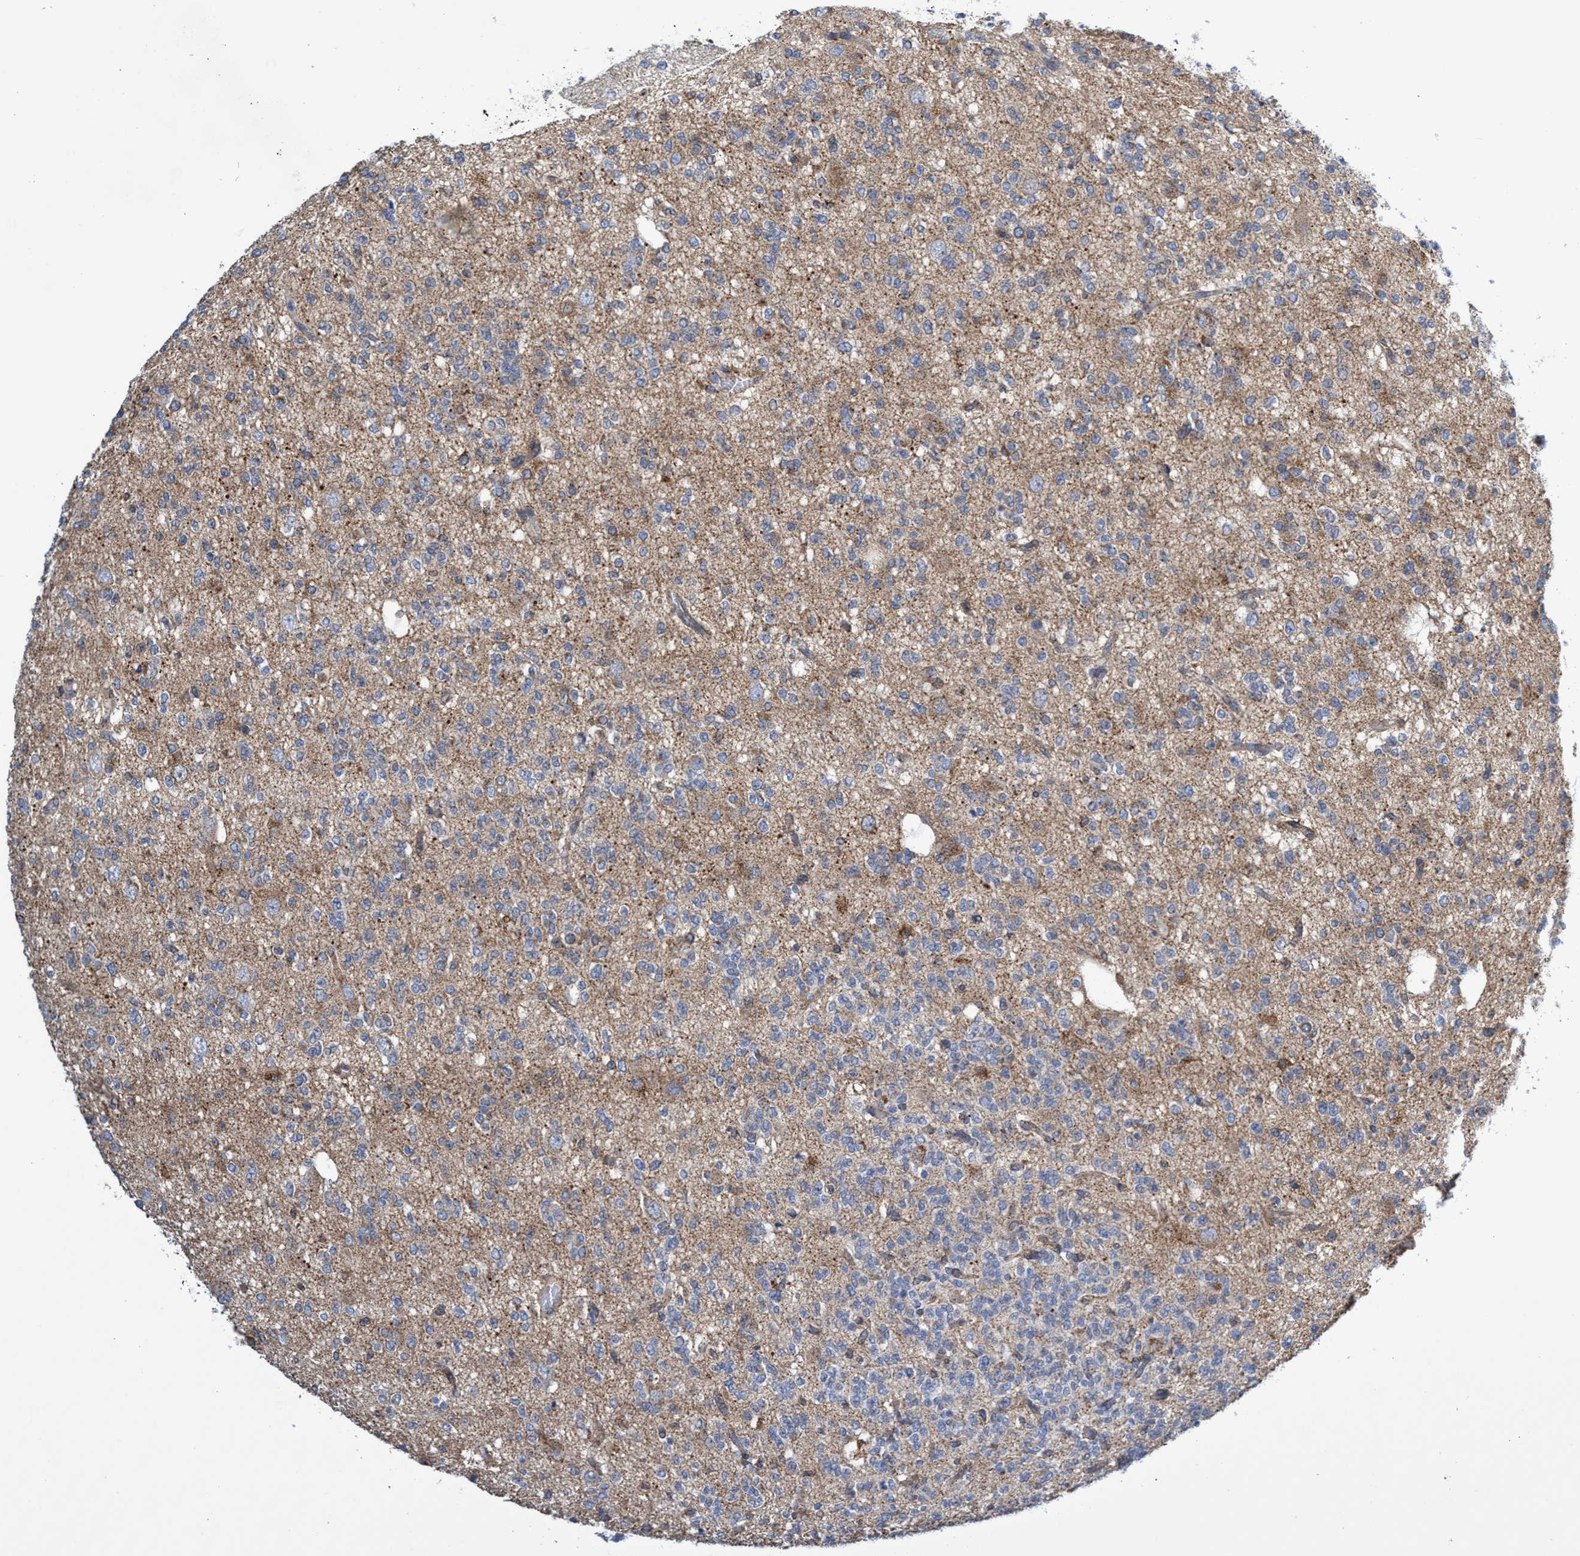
{"staining": {"intensity": "weak", "quantity": "<25%", "location": "cytoplasmic/membranous"}, "tissue": "glioma", "cell_type": "Tumor cells", "image_type": "cancer", "snomed": [{"axis": "morphology", "description": "Glioma, malignant, Low grade"}, {"axis": "topography", "description": "Brain"}], "caption": "Immunohistochemistry of human glioma displays no staining in tumor cells.", "gene": "CRYZ", "patient": {"sex": "male", "age": 38}}